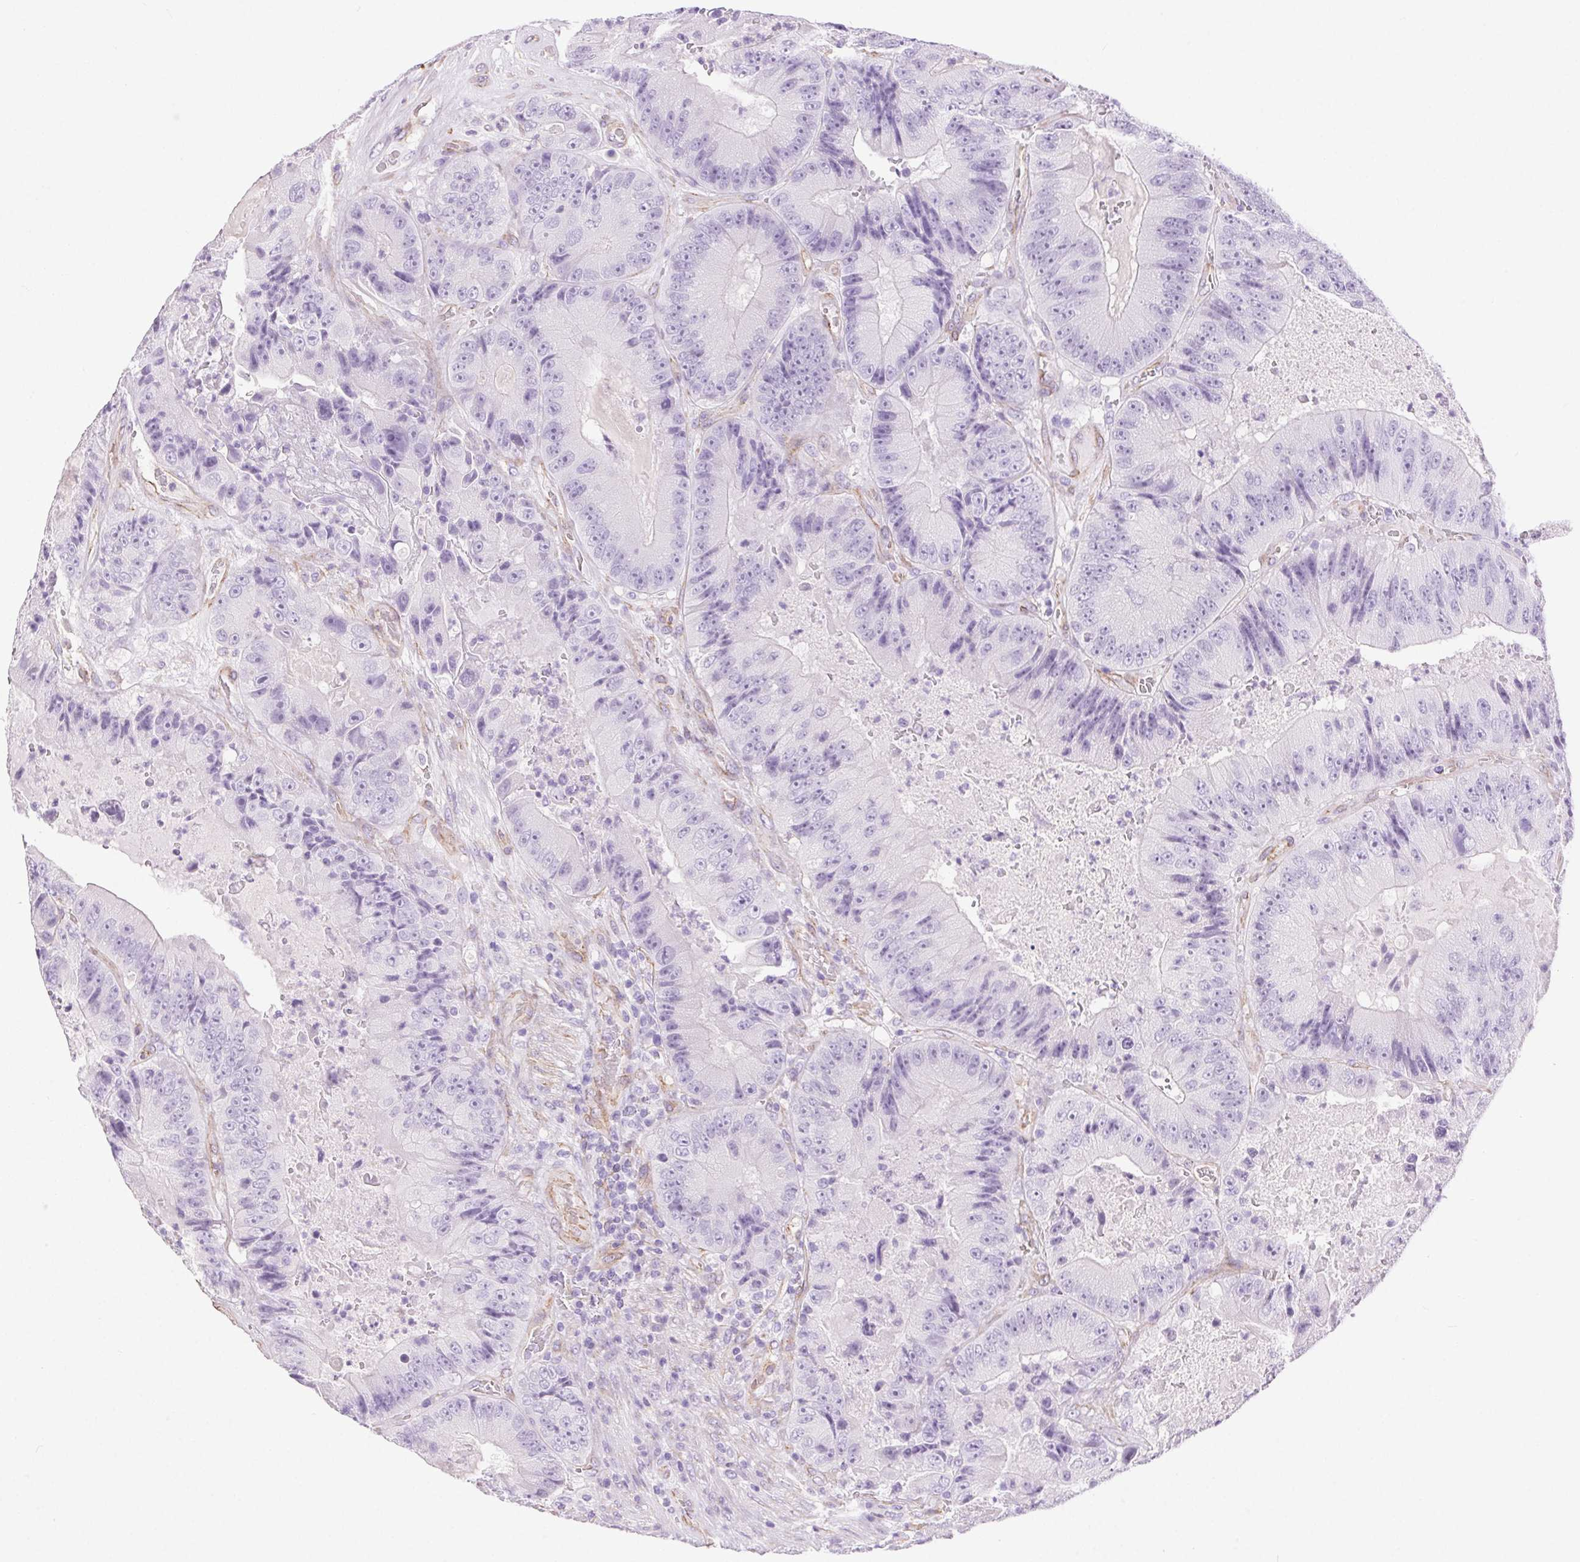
{"staining": {"intensity": "negative", "quantity": "none", "location": "none"}, "tissue": "colorectal cancer", "cell_type": "Tumor cells", "image_type": "cancer", "snomed": [{"axis": "morphology", "description": "Adenocarcinoma, NOS"}, {"axis": "topography", "description": "Colon"}], "caption": "High magnification brightfield microscopy of colorectal cancer (adenocarcinoma) stained with DAB (brown) and counterstained with hematoxylin (blue): tumor cells show no significant expression.", "gene": "SHCBP1L", "patient": {"sex": "female", "age": 86}}